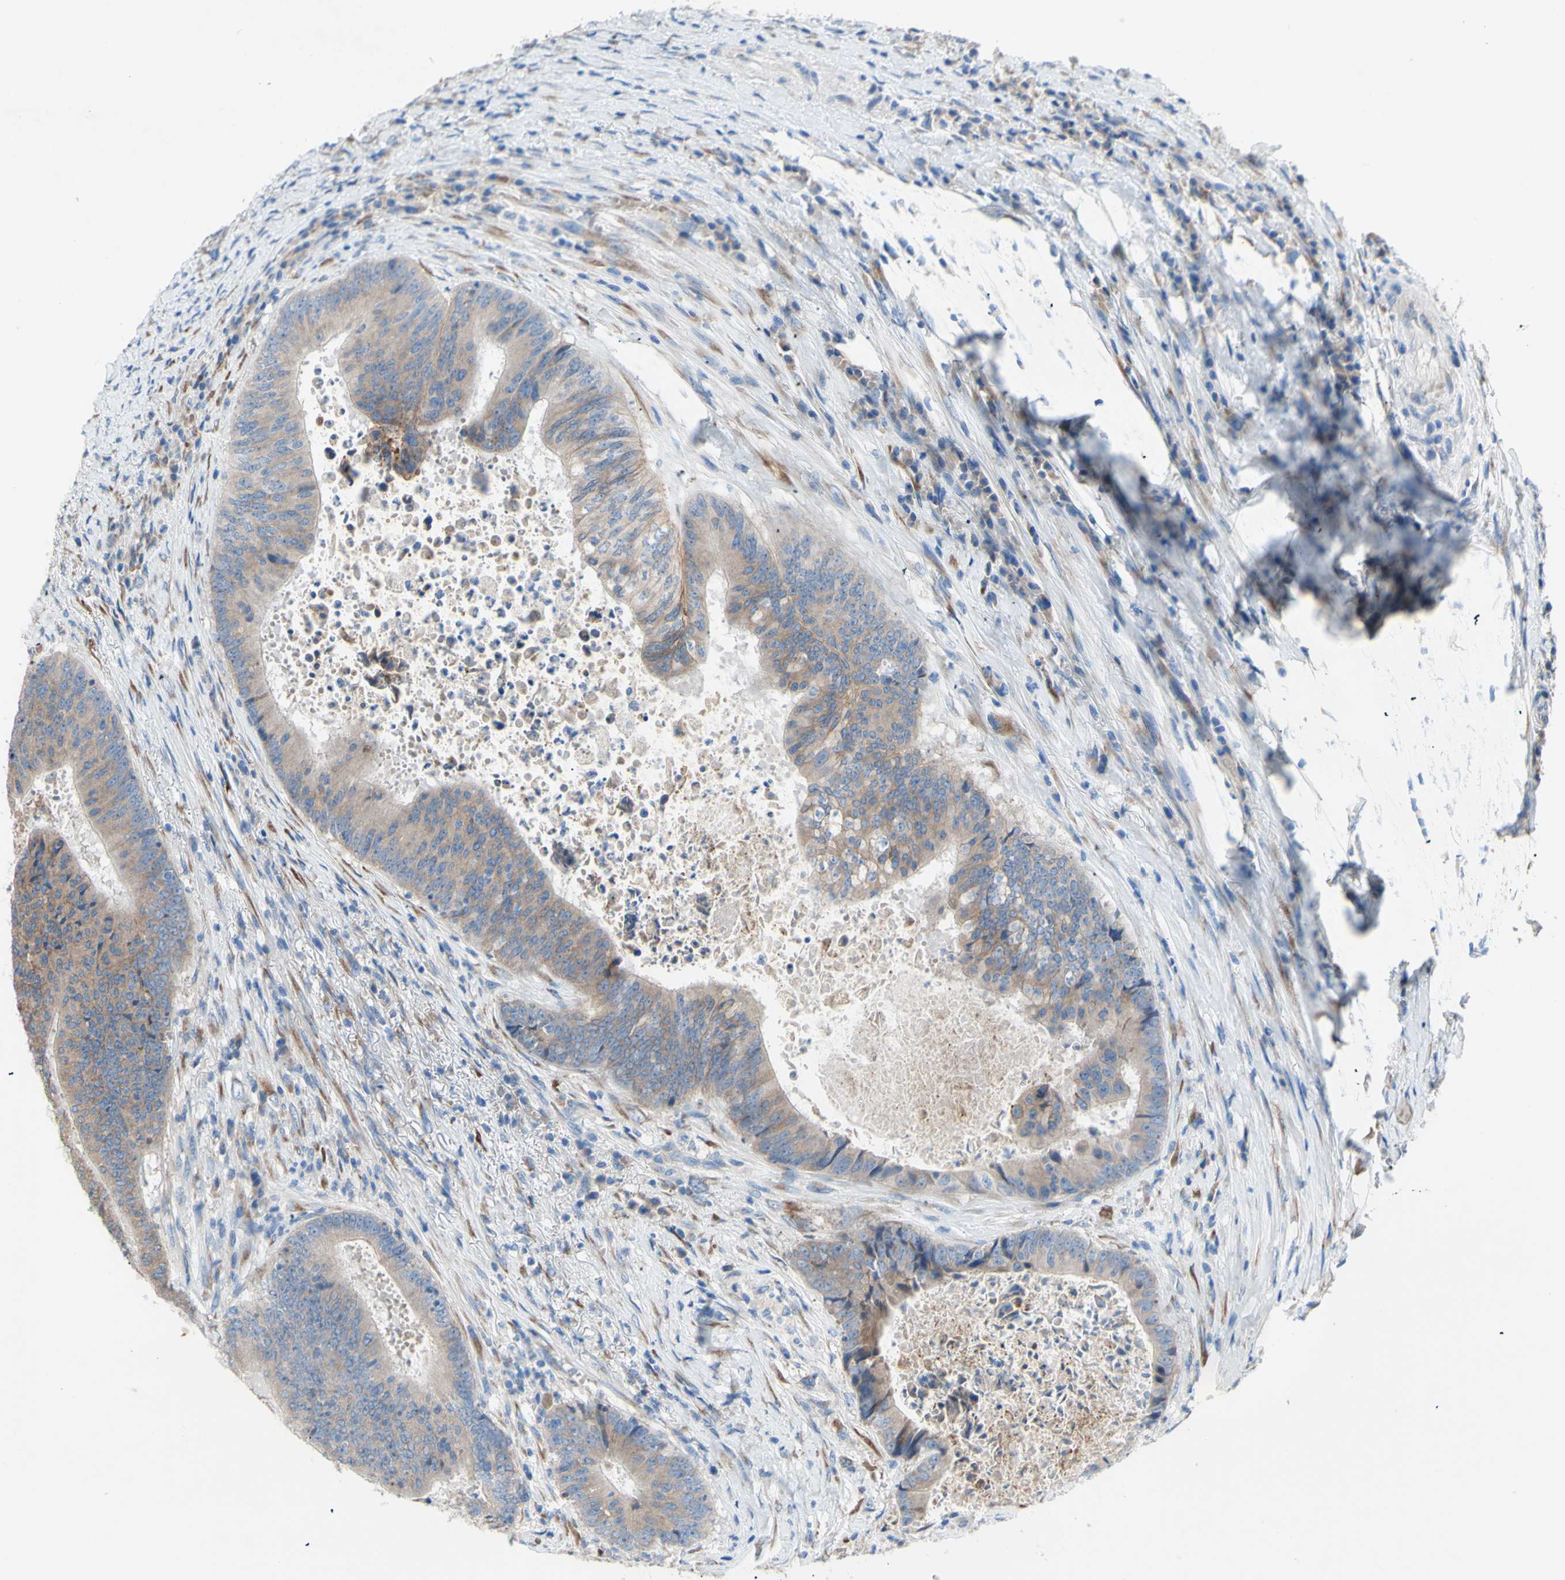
{"staining": {"intensity": "weak", "quantity": "25%-75%", "location": "cytoplasmic/membranous"}, "tissue": "colorectal cancer", "cell_type": "Tumor cells", "image_type": "cancer", "snomed": [{"axis": "morphology", "description": "Adenocarcinoma, NOS"}, {"axis": "topography", "description": "Rectum"}], "caption": "A micrograph showing weak cytoplasmic/membranous positivity in about 25%-75% of tumor cells in colorectal cancer (adenocarcinoma), as visualized by brown immunohistochemical staining.", "gene": "TMIGD2", "patient": {"sex": "male", "age": 72}}